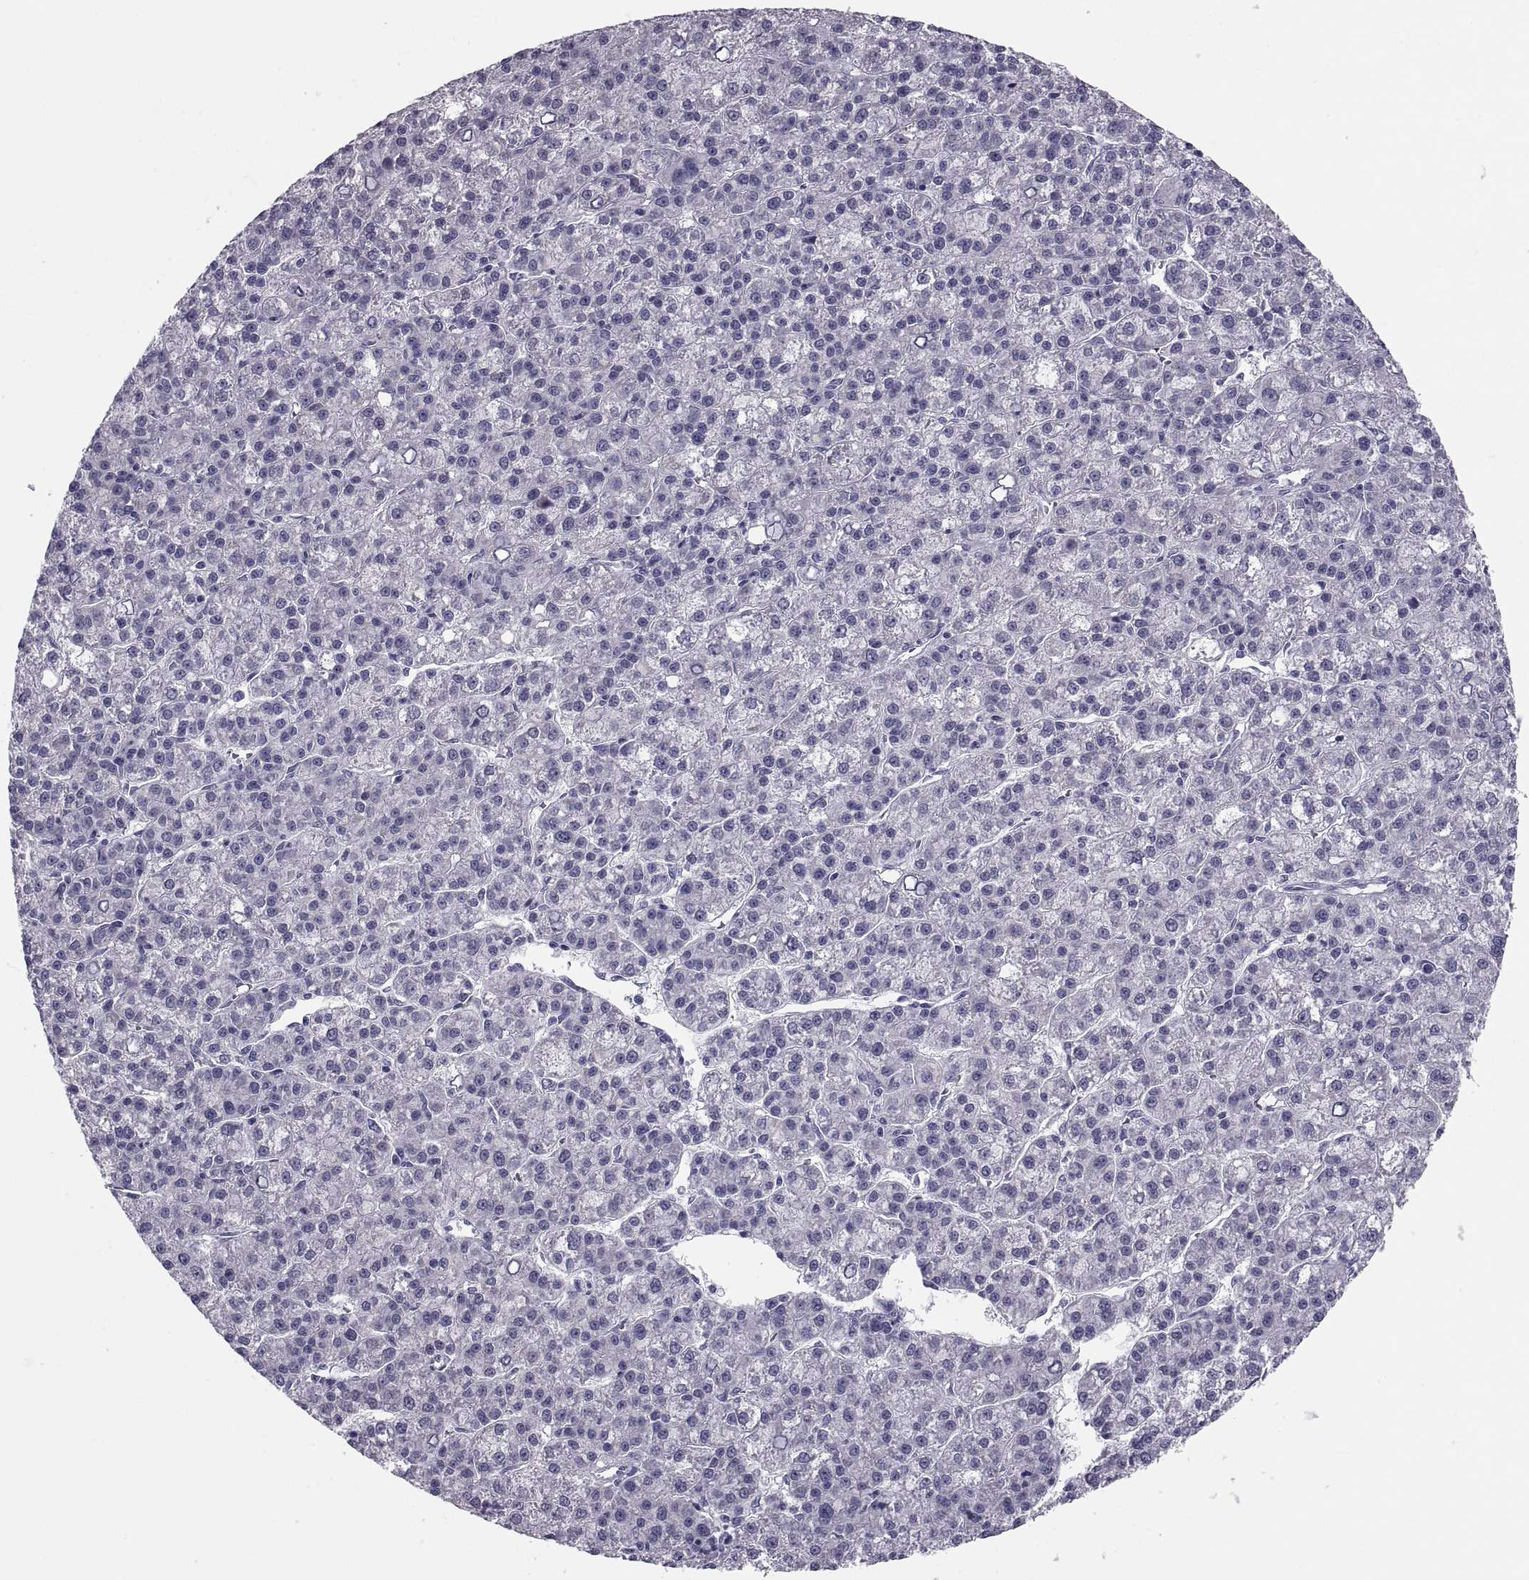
{"staining": {"intensity": "negative", "quantity": "none", "location": "none"}, "tissue": "liver cancer", "cell_type": "Tumor cells", "image_type": "cancer", "snomed": [{"axis": "morphology", "description": "Carcinoma, Hepatocellular, NOS"}, {"axis": "topography", "description": "Liver"}], "caption": "Liver cancer stained for a protein using immunohistochemistry (IHC) shows no expression tumor cells.", "gene": "PDZRN4", "patient": {"sex": "female", "age": 60}}